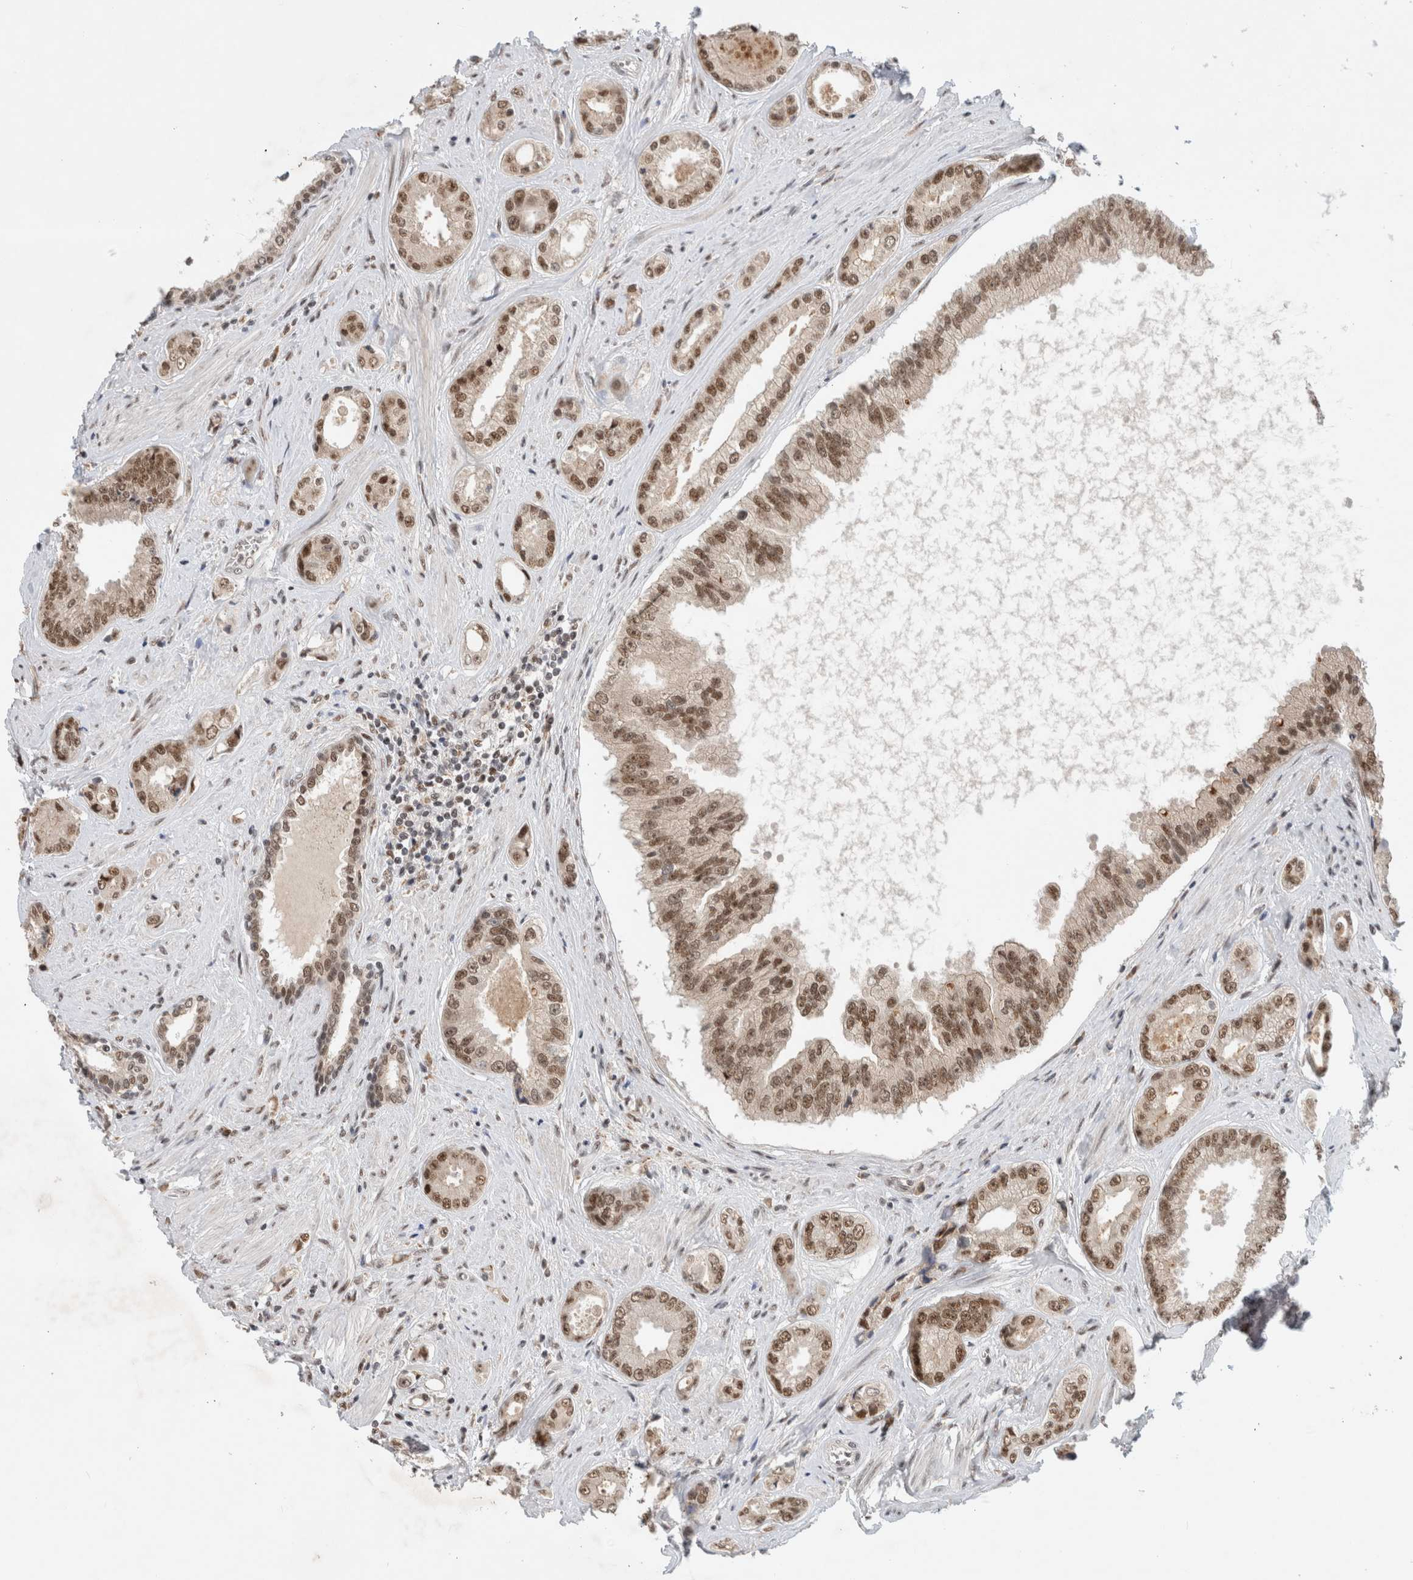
{"staining": {"intensity": "moderate", "quantity": ">75%", "location": "nuclear"}, "tissue": "prostate cancer", "cell_type": "Tumor cells", "image_type": "cancer", "snomed": [{"axis": "morphology", "description": "Adenocarcinoma, High grade"}, {"axis": "topography", "description": "Prostate"}], "caption": "Prostate cancer was stained to show a protein in brown. There is medium levels of moderate nuclear staining in approximately >75% of tumor cells.", "gene": "NCAPG2", "patient": {"sex": "male", "age": 61}}